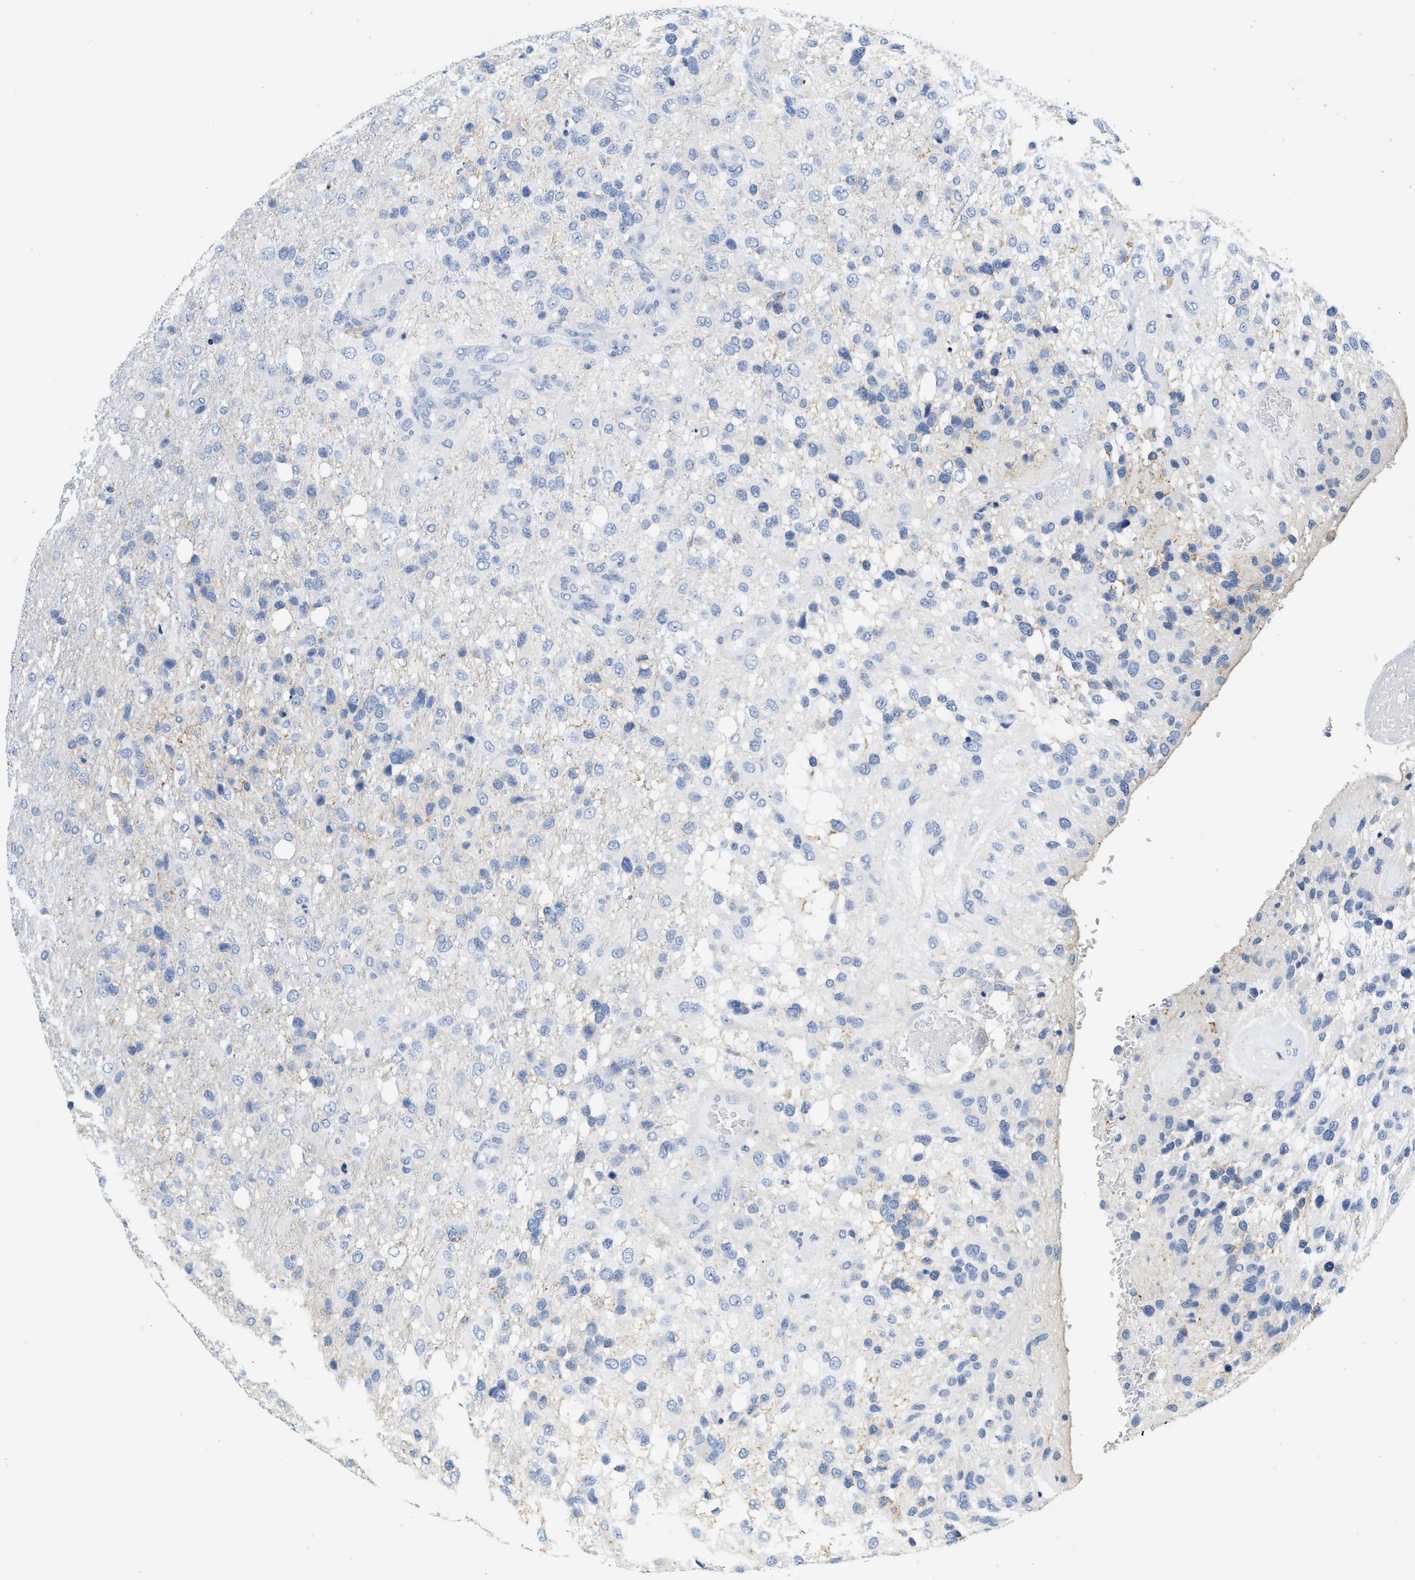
{"staining": {"intensity": "negative", "quantity": "none", "location": "none"}, "tissue": "glioma", "cell_type": "Tumor cells", "image_type": "cancer", "snomed": [{"axis": "morphology", "description": "Glioma, malignant, High grade"}, {"axis": "topography", "description": "Brain"}], "caption": "Tumor cells show no significant positivity in high-grade glioma (malignant).", "gene": "ABCB11", "patient": {"sex": "female", "age": 58}}